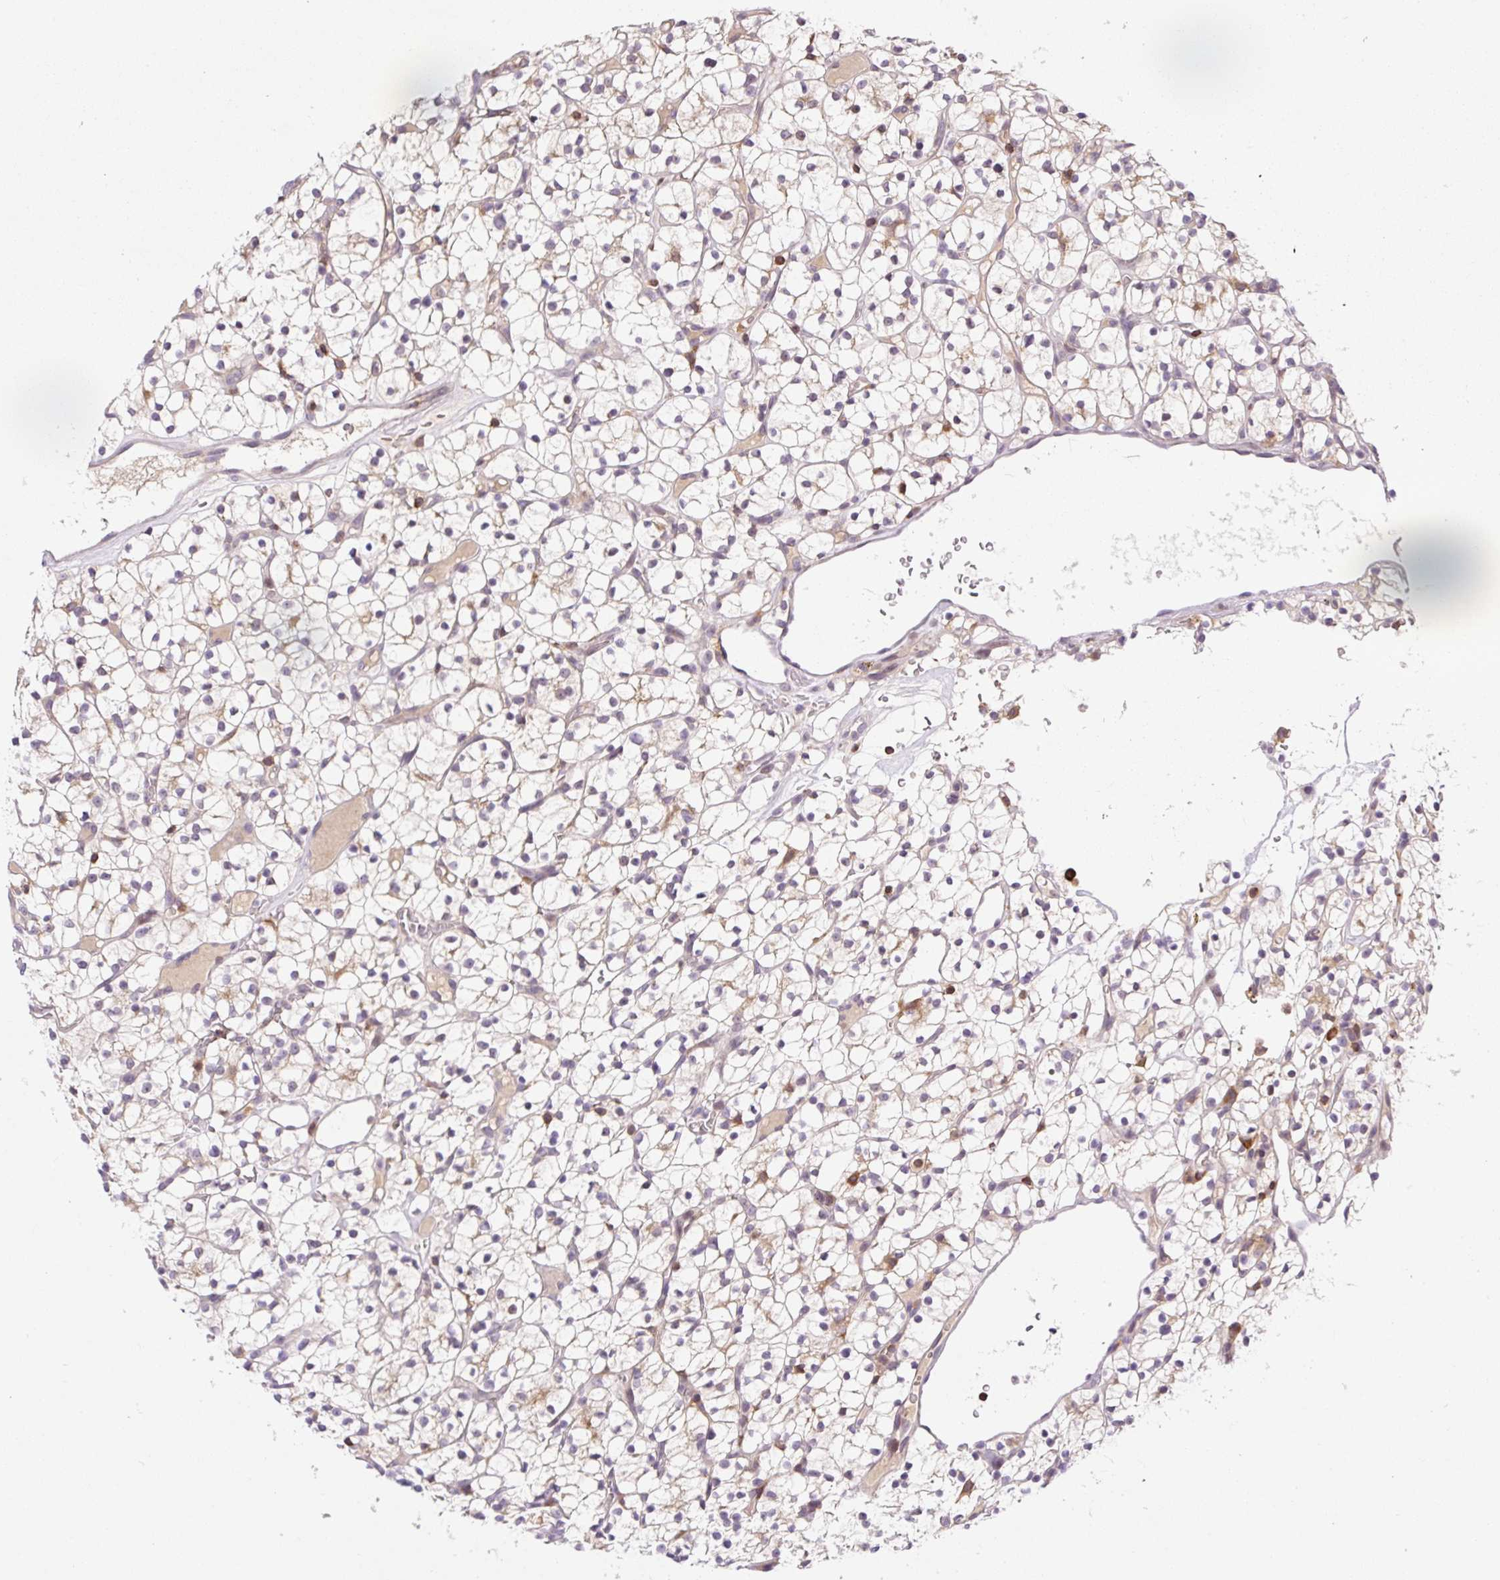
{"staining": {"intensity": "weak", "quantity": "<25%", "location": "nuclear"}, "tissue": "renal cancer", "cell_type": "Tumor cells", "image_type": "cancer", "snomed": [{"axis": "morphology", "description": "Adenocarcinoma, NOS"}, {"axis": "topography", "description": "Kidney"}], "caption": "The histopathology image demonstrates no significant staining in tumor cells of renal cancer.", "gene": "CARD11", "patient": {"sex": "female", "age": 64}}